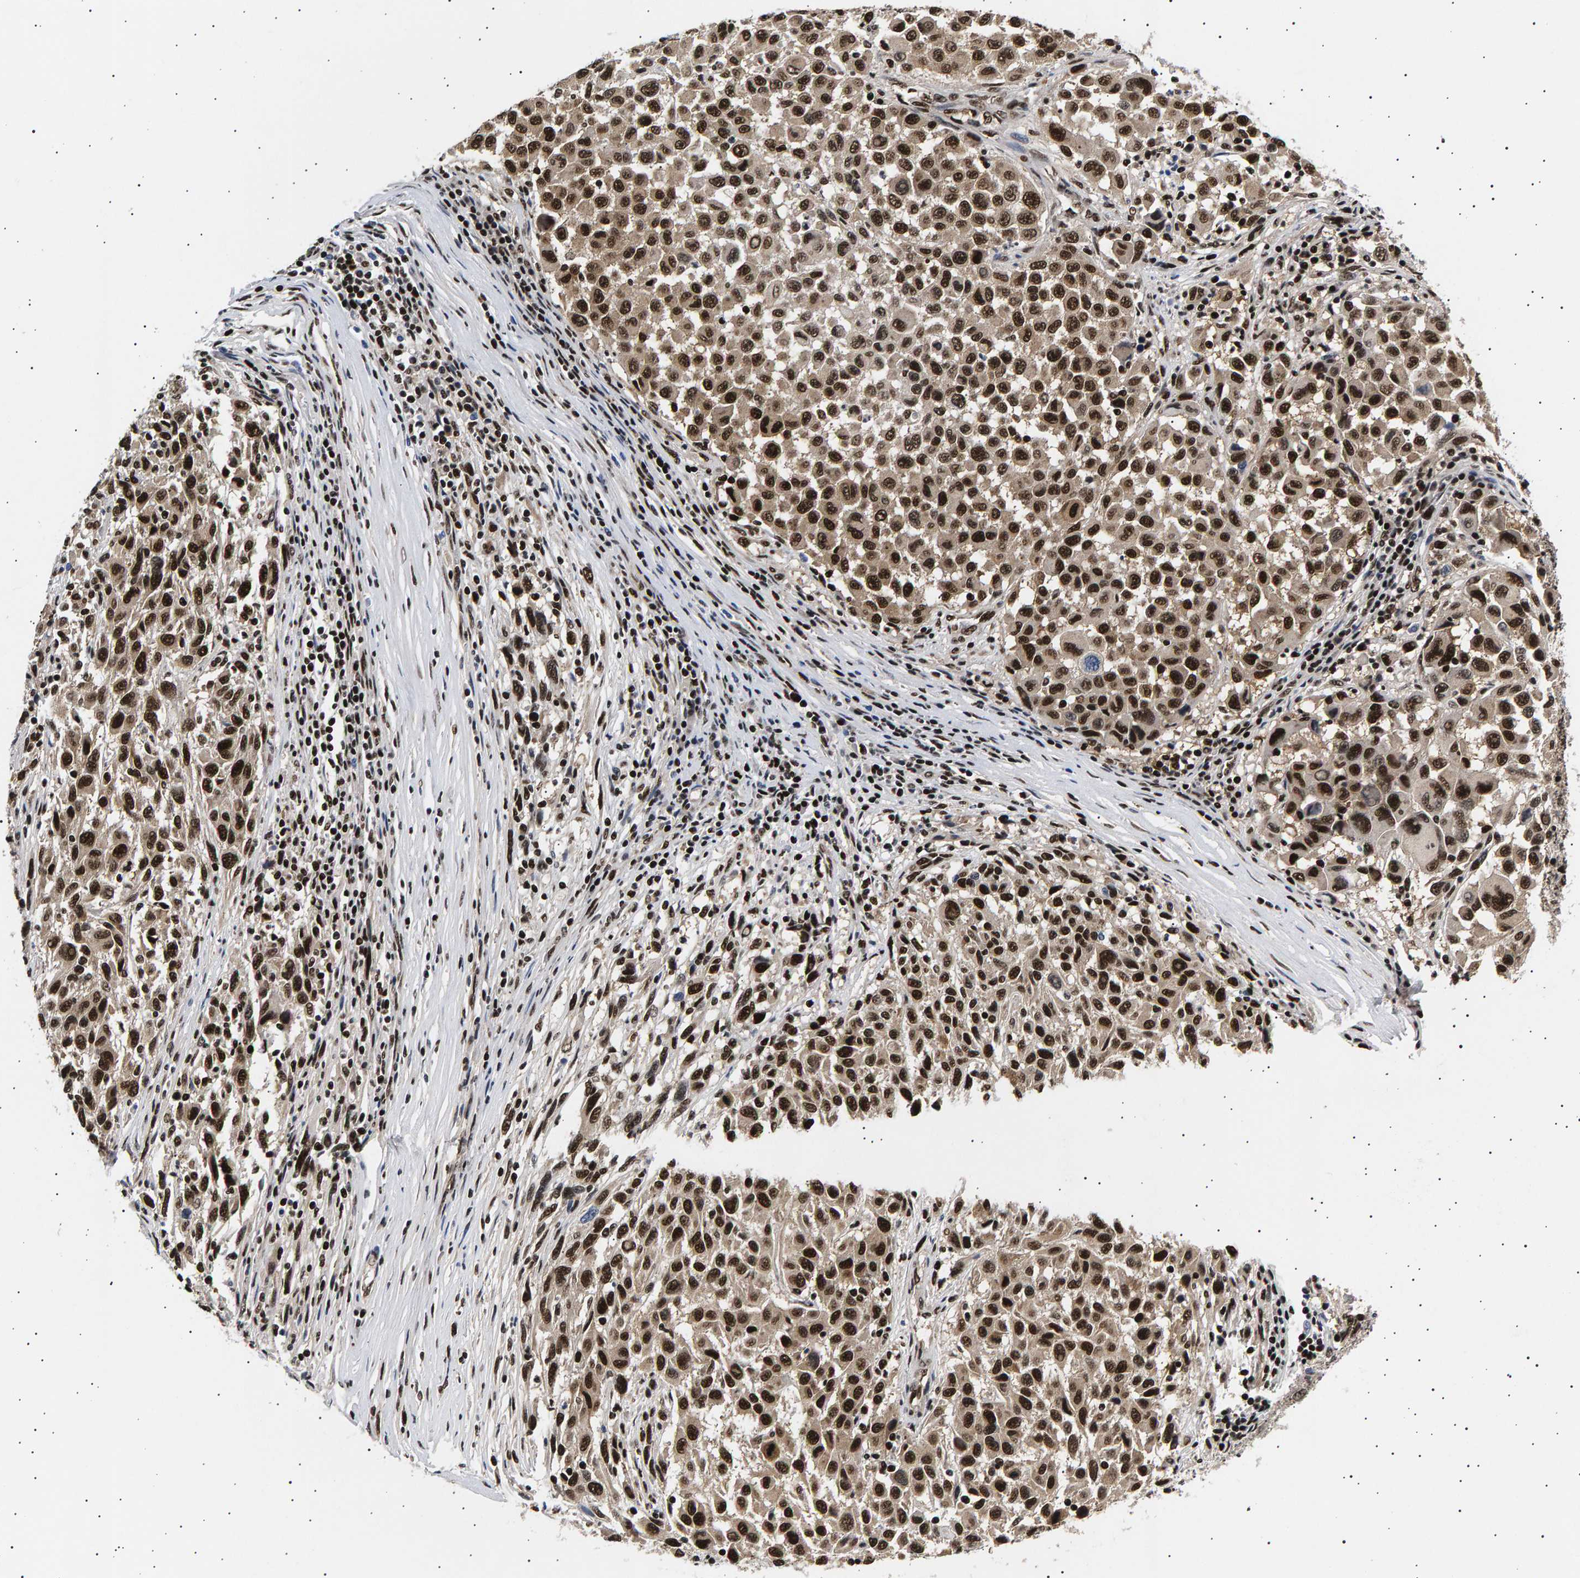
{"staining": {"intensity": "strong", "quantity": ">75%", "location": "nuclear"}, "tissue": "melanoma", "cell_type": "Tumor cells", "image_type": "cancer", "snomed": [{"axis": "morphology", "description": "Malignant melanoma, Metastatic site"}, {"axis": "topography", "description": "Lymph node"}], "caption": "Strong nuclear staining for a protein is identified in about >75% of tumor cells of melanoma using immunohistochemistry.", "gene": "ANKRD40", "patient": {"sex": "male", "age": 61}}